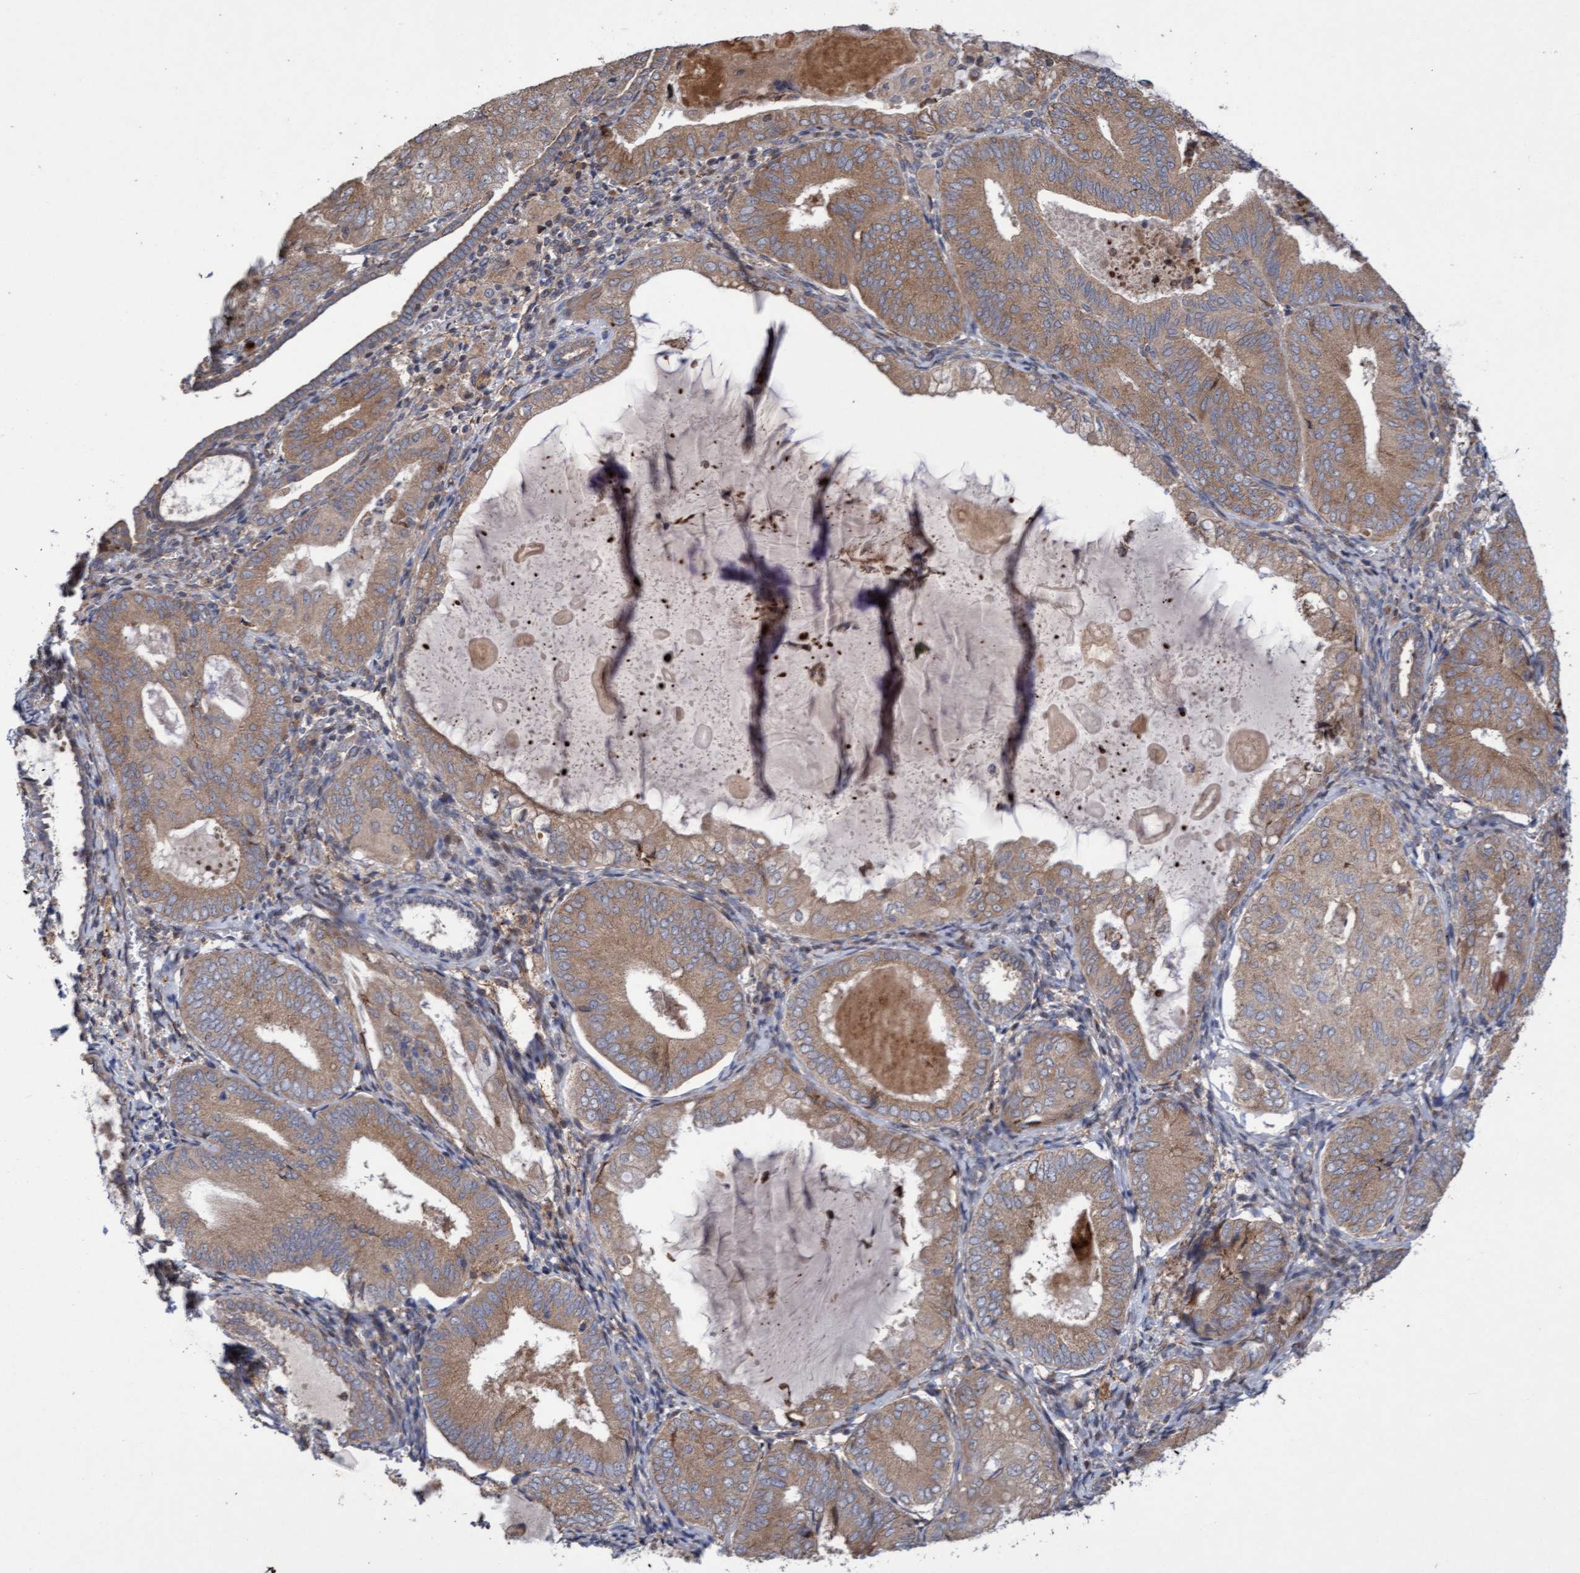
{"staining": {"intensity": "moderate", "quantity": ">75%", "location": "cytoplasmic/membranous"}, "tissue": "endometrial cancer", "cell_type": "Tumor cells", "image_type": "cancer", "snomed": [{"axis": "morphology", "description": "Adenocarcinoma, NOS"}, {"axis": "topography", "description": "Endometrium"}], "caption": "A brown stain labels moderate cytoplasmic/membranous expression of a protein in human endometrial cancer (adenocarcinoma) tumor cells.", "gene": "ELP5", "patient": {"sex": "female", "age": 81}}